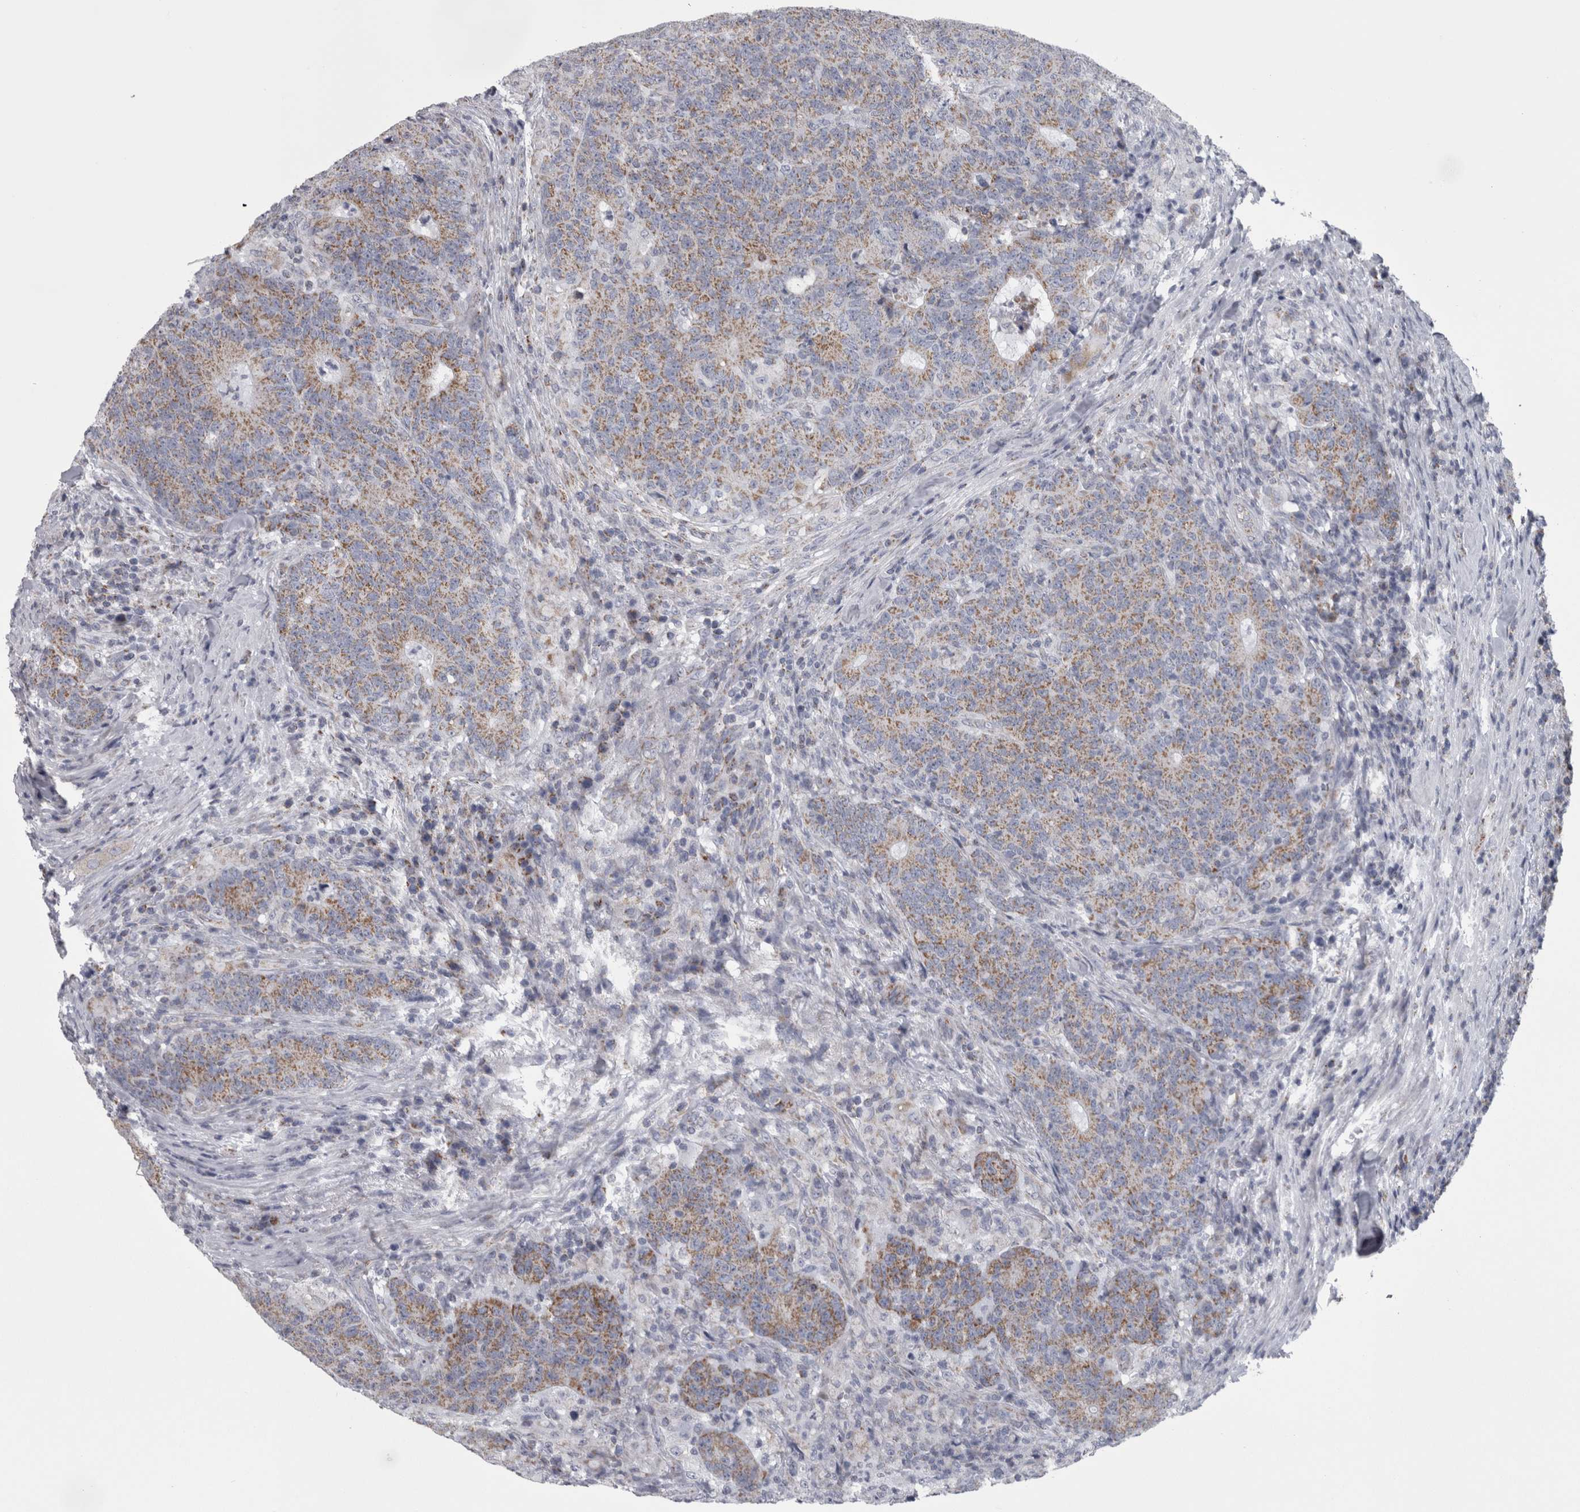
{"staining": {"intensity": "moderate", "quantity": "25%-75%", "location": "cytoplasmic/membranous"}, "tissue": "colorectal cancer", "cell_type": "Tumor cells", "image_type": "cancer", "snomed": [{"axis": "morphology", "description": "Normal tissue, NOS"}, {"axis": "morphology", "description": "Adenocarcinoma, NOS"}, {"axis": "topography", "description": "Colon"}], "caption": "The histopathology image displays staining of colorectal adenocarcinoma, revealing moderate cytoplasmic/membranous protein expression (brown color) within tumor cells.", "gene": "DBT", "patient": {"sex": "female", "age": 75}}